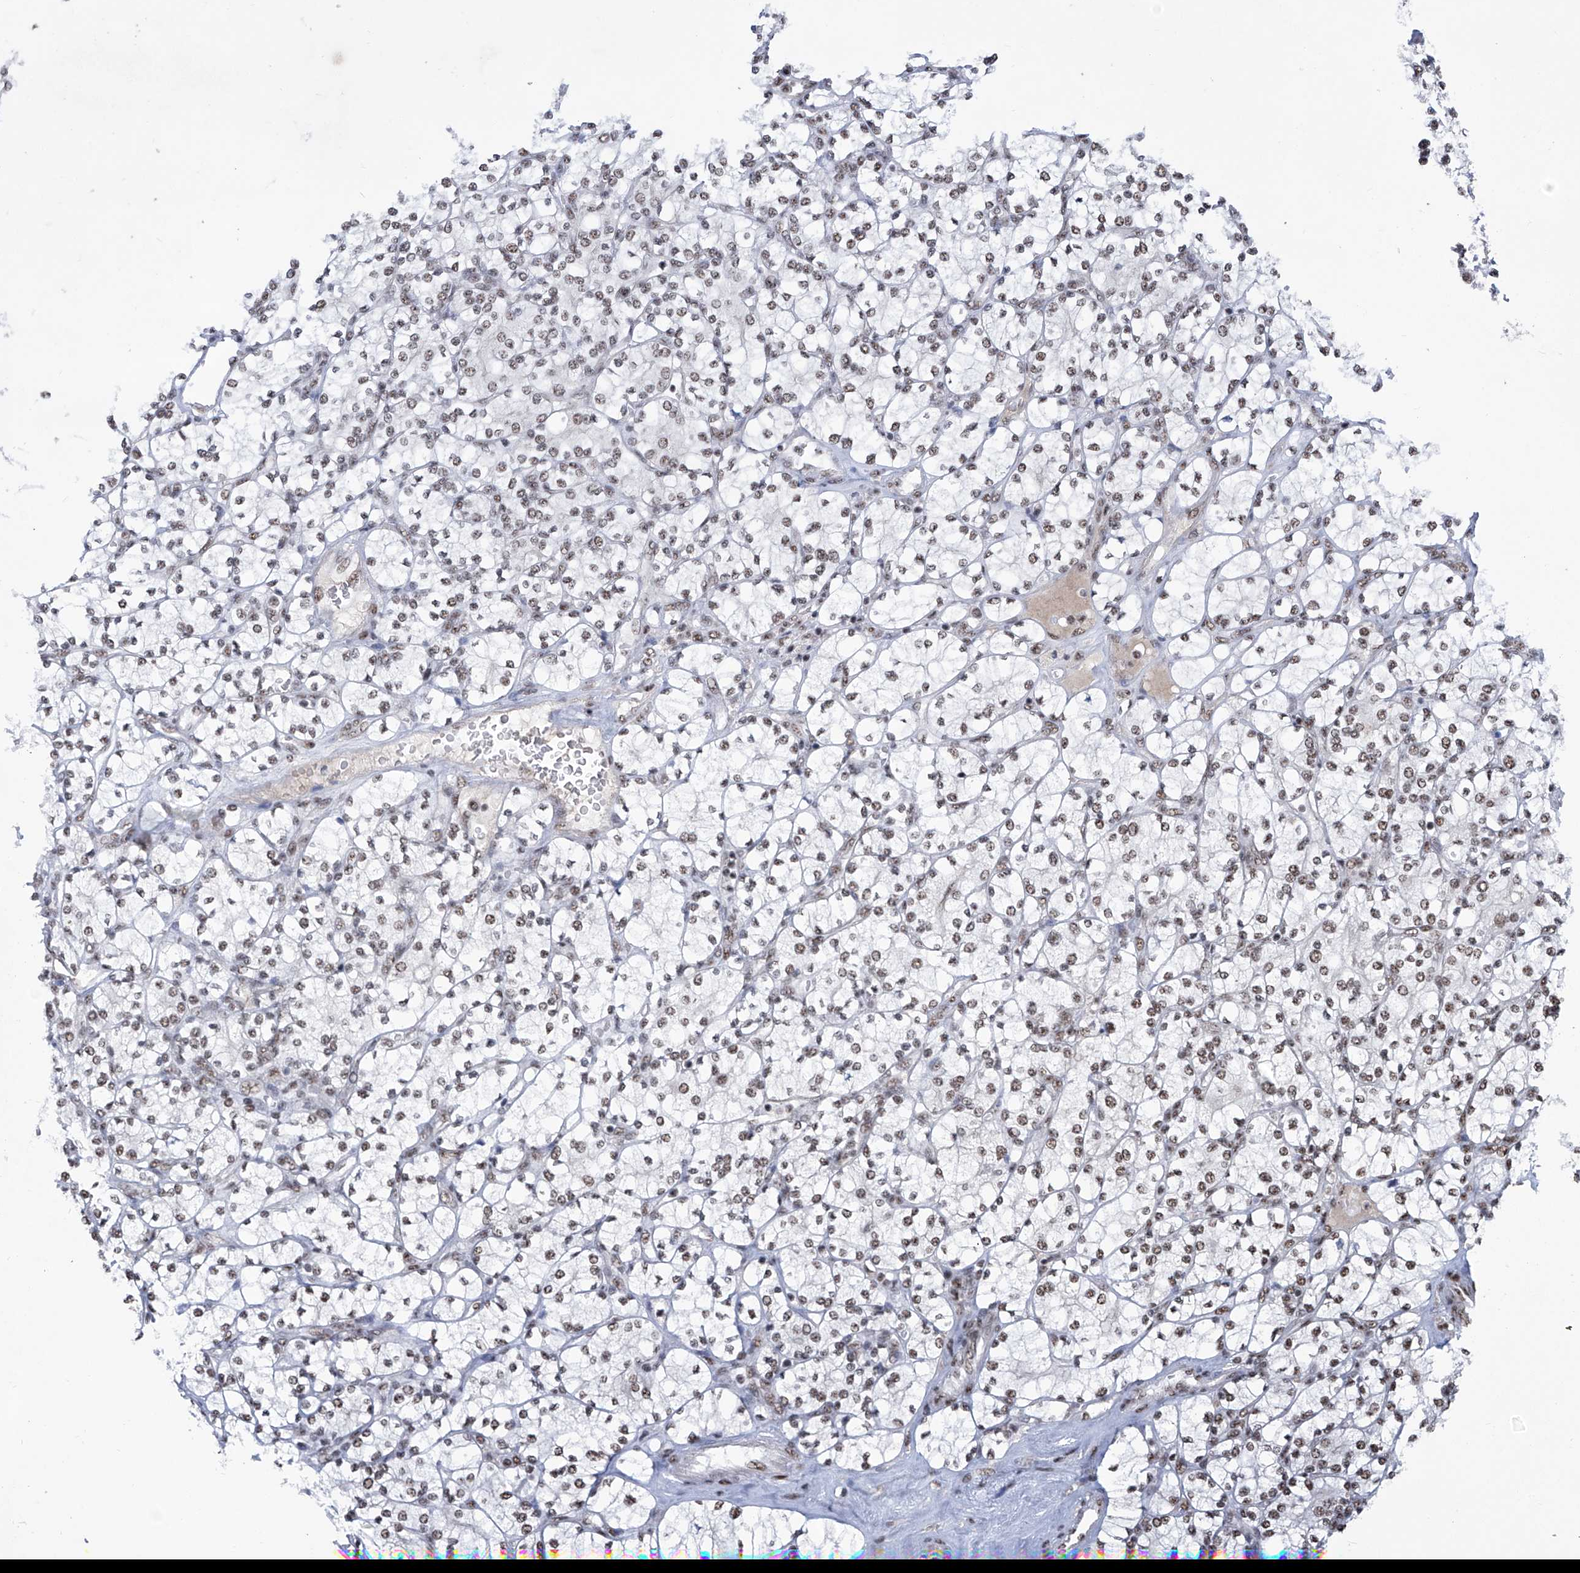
{"staining": {"intensity": "weak", "quantity": ">75%", "location": "nuclear"}, "tissue": "renal cancer", "cell_type": "Tumor cells", "image_type": "cancer", "snomed": [{"axis": "morphology", "description": "Adenocarcinoma, NOS"}, {"axis": "topography", "description": "Kidney"}], "caption": "Human renal adenocarcinoma stained with a protein marker exhibits weak staining in tumor cells.", "gene": "FBXL4", "patient": {"sex": "male", "age": 77}}